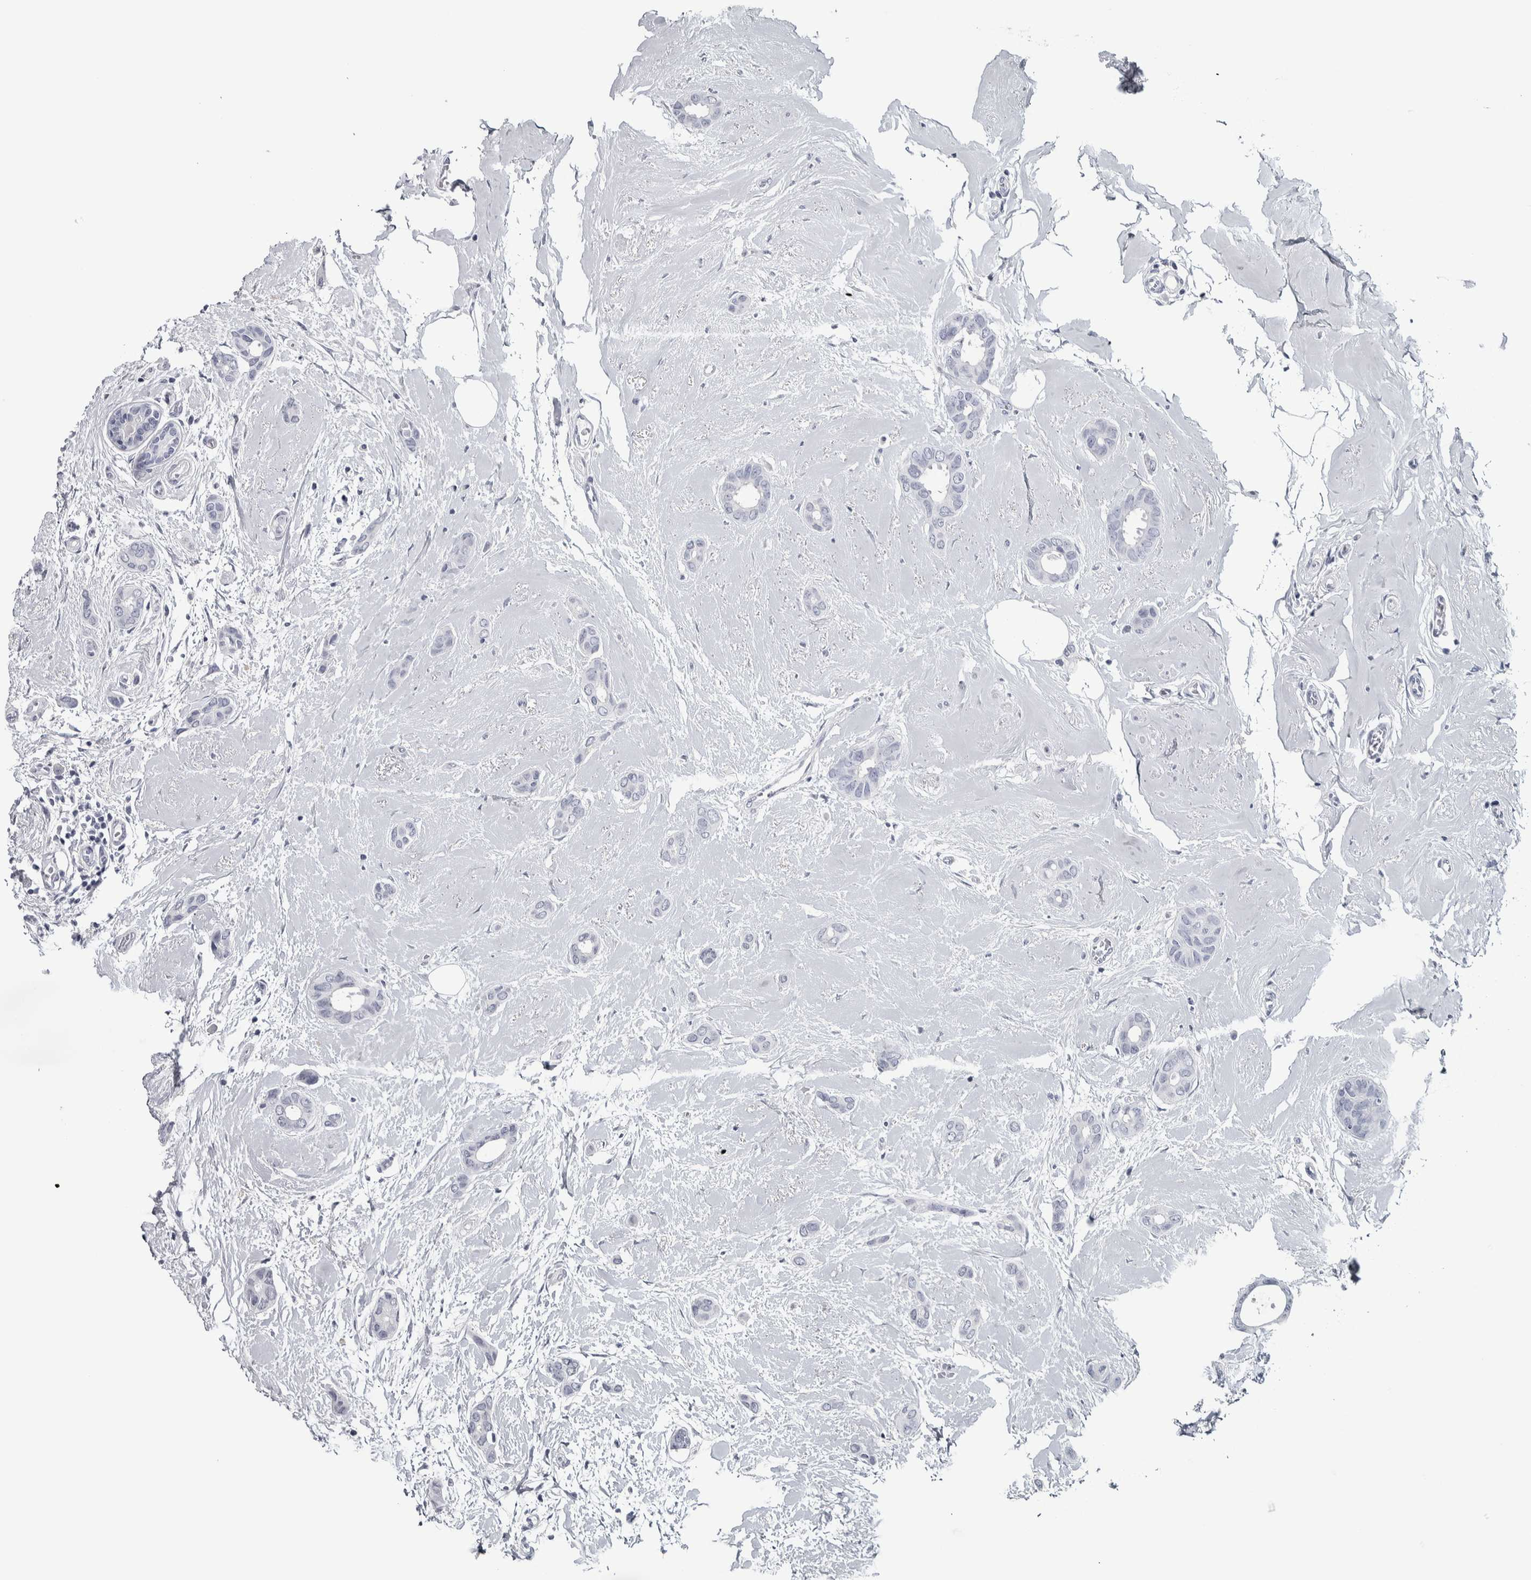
{"staining": {"intensity": "negative", "quantity": "none", "location": "none"}, "tissue": "breast cancer", "cell_type": "Tumor cells", "image_type": "cancer", "snomed": [{"axis": "morphology", "description": "Duct carcinoma"}, {"axis": "topography", "description": "Breast"}], "caption": "This photomicrograph is of breast cancer stained with immunohistochemistry (IHC) to label a protein in brown with the nuclei are counter-stained blue. There is no expression in tumor cells.", "gene": "NECAB1", "patient": {"sex": "female", "age": 55}}